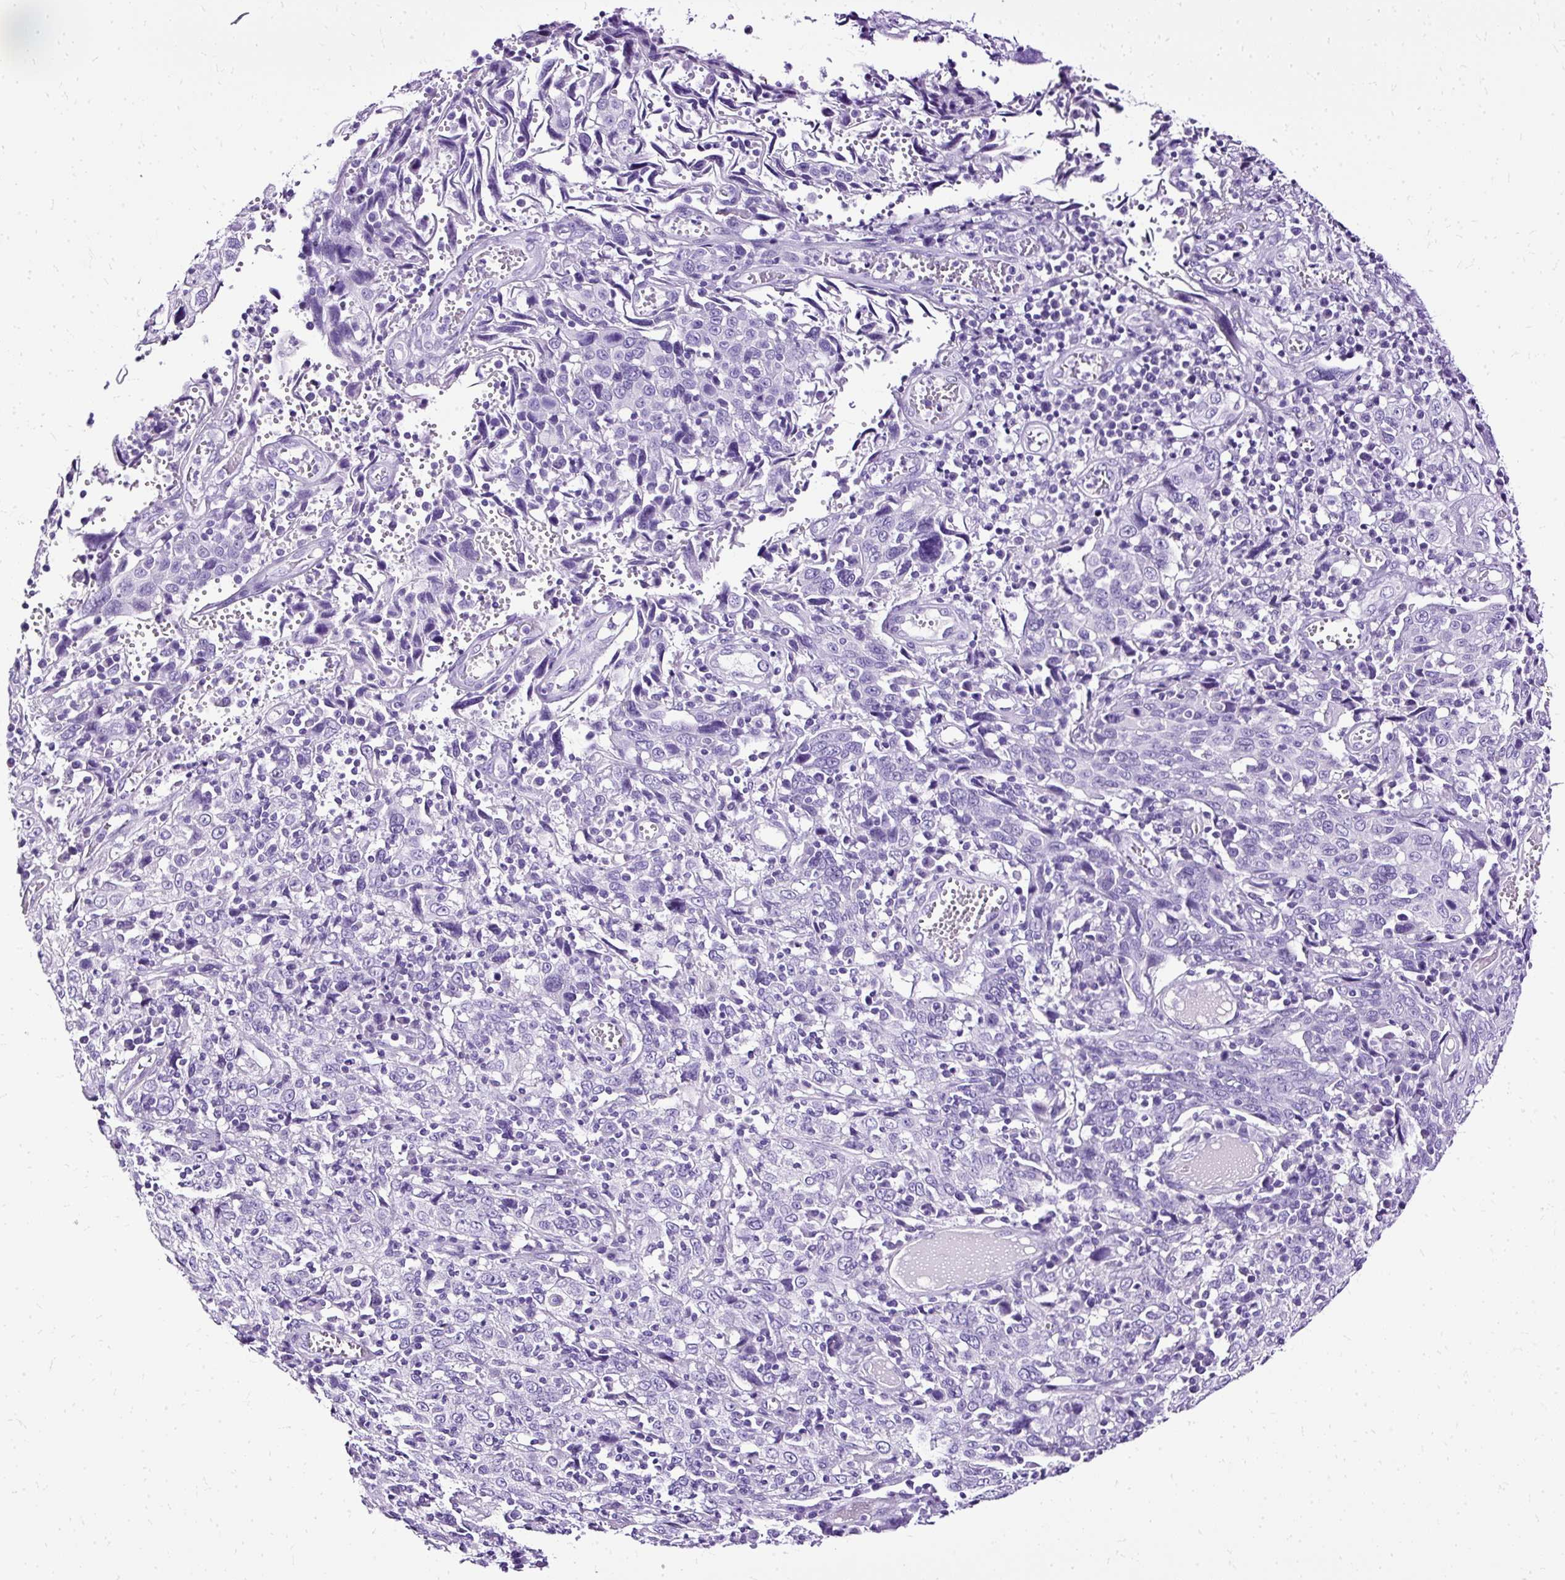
{"staining": {"intensity": "negative", "quantity": "none", "location": "none"}, "tissue": "cervical cancer", "cell_type": "Tumor cells", "image_type": "cancer", "snomed": [{"axis": "morphology", "description": "Squamous cell carcinoma, NOS"}, {"axis": "topography", "description": "Cervix"}], "caption": "Immunohistochemistry of squamous cell carcinoma (cervical) shows no expression in tumor cells.", "gene": "SLC8A2", "patient": {"sex": "female", "age": 46}}